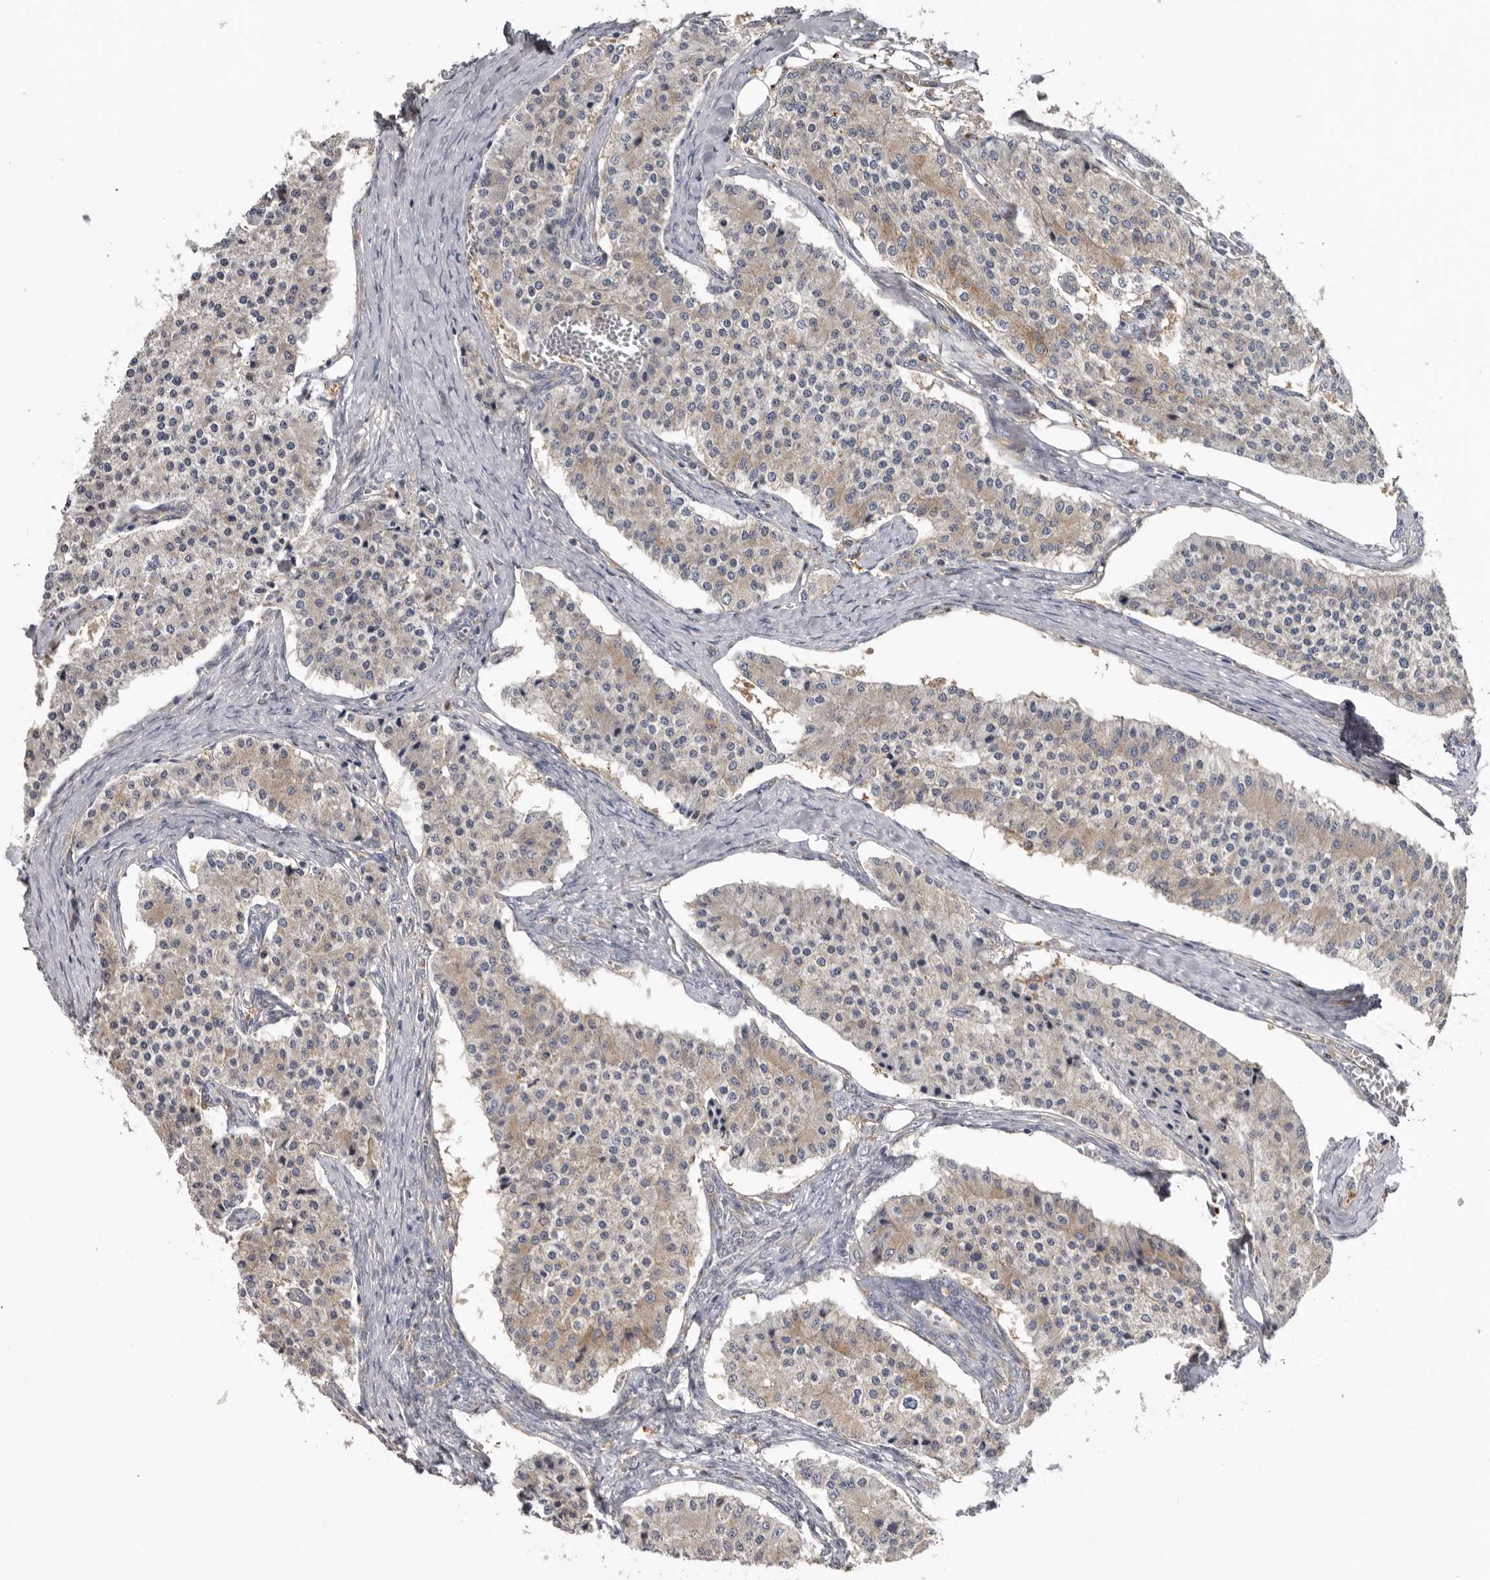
{"staining": {"intensity": "weak", "quantity": "<25%", "location": "cytoplasmic/membranous"}, "tissue": "carcinoid", "cell_type": "Tumor cells", "image_type": "cancer", "snomed": [{"axis": "morphology", "description": "Carcinoid, malignant, NOS"}, {"axis": "topography", "description": "Colon"}], "caption": "There is no significant expression in tumor cells of carcinoid (malignant). The staining was performed using DAB to visualize the protein expression in brown, while the nuclei were stained in blue with hematoxylin (Magnification: 20x).", "gene": "CDCA8", "patient": {"sex": "female", "age": 52}}